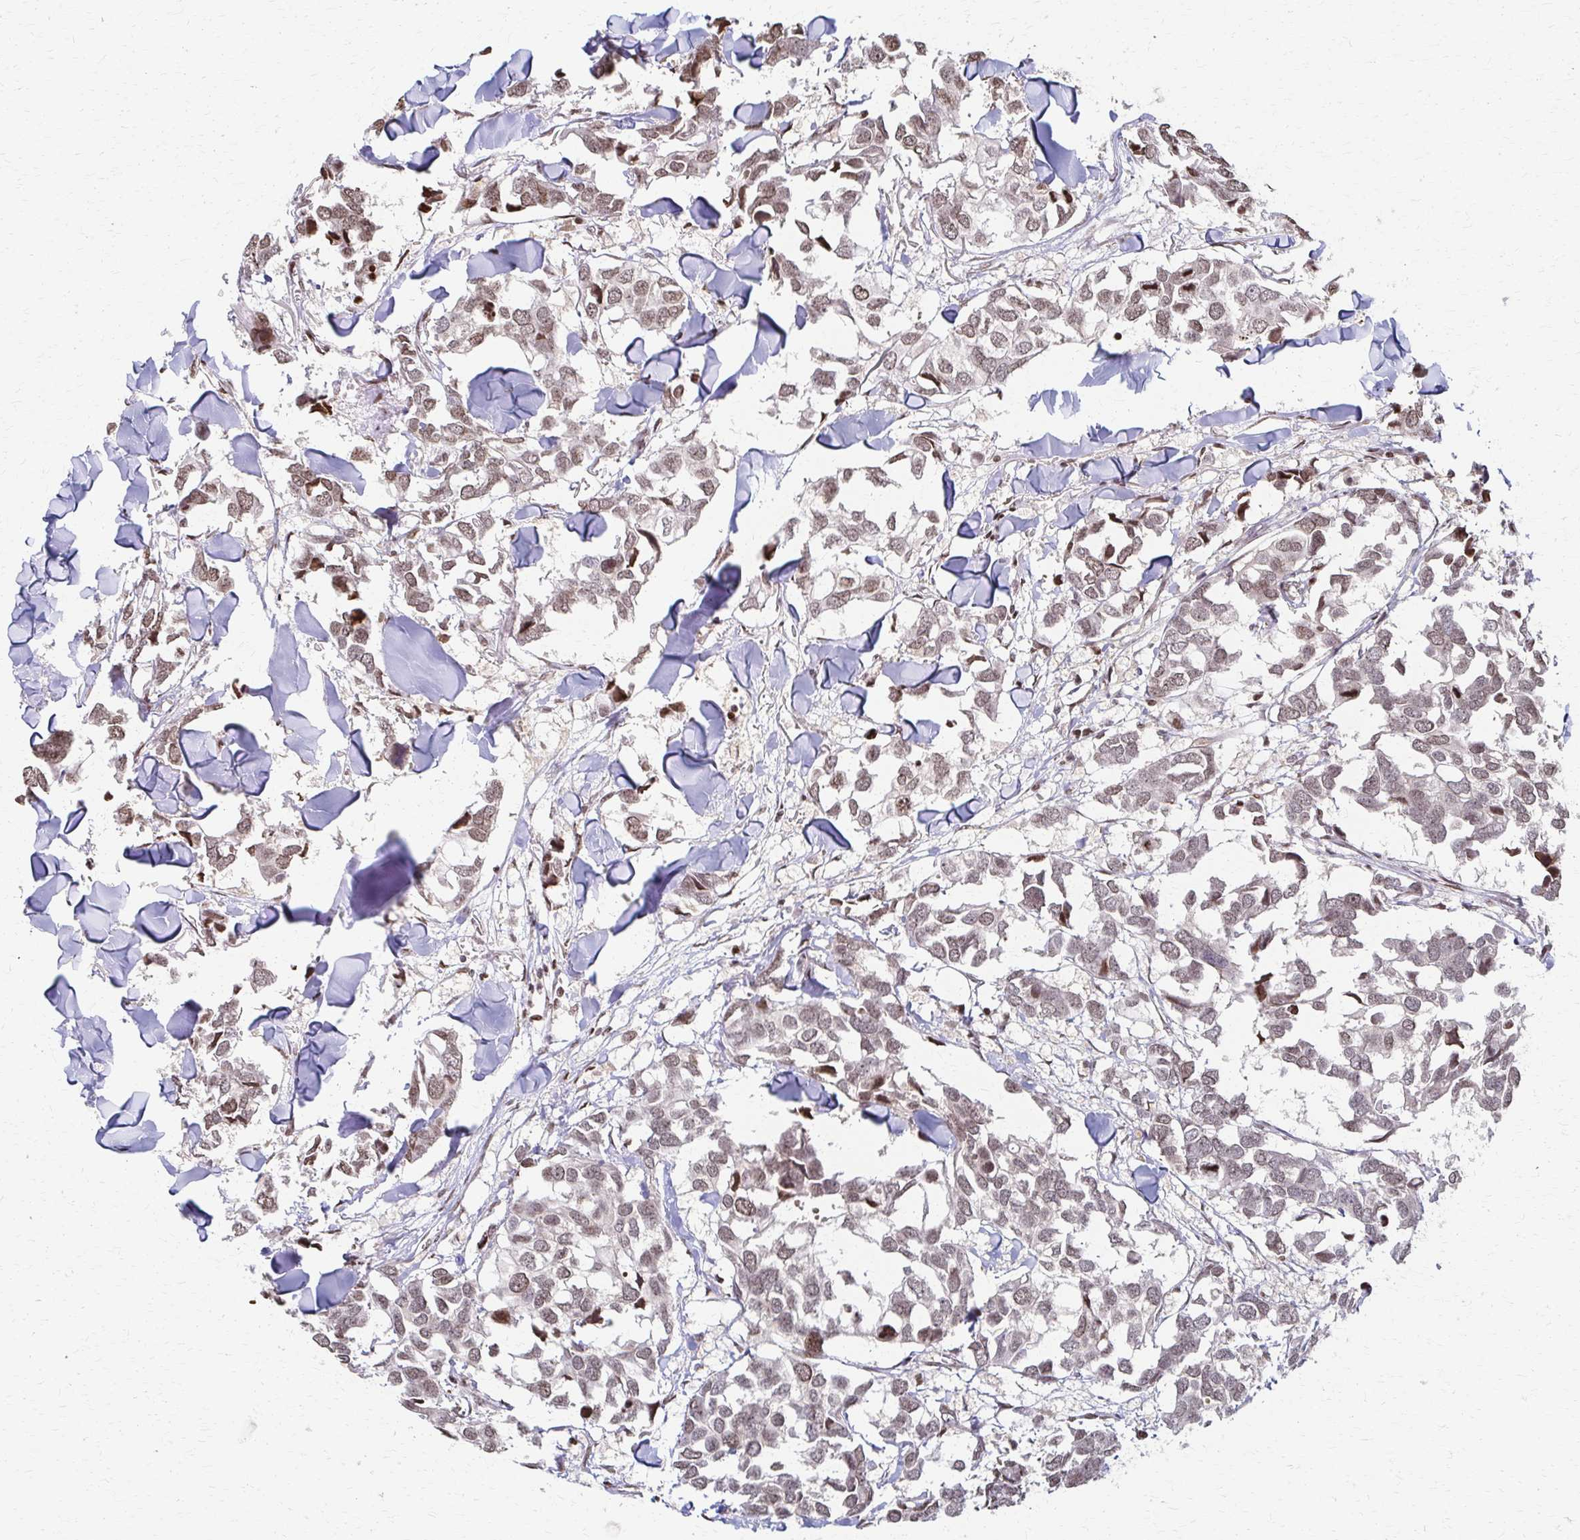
{"staining": {"intensity": "weak", "quantity": "25%-75%", "location": "nuclear"}, "tissue": "breast cancer", "cell_type": "Tumor cells", "image_type": "cancer", "snomed": [{"axis": "morphology", "description": "Duct carcinoma"}, {"axis": "topography", "description": "Breast"}], "caption": "DAB (3,3'-diaminobenzidine) immunohistochemical staining of breast cancer exhibits weak nuclear protein staining in about 25%-75% of tumor cells. Ihc stains the protein of interest in brown and the nuclei are stained blue.", "gene": "PSMD7", "patient": {"sex": "female", "age": 83}}